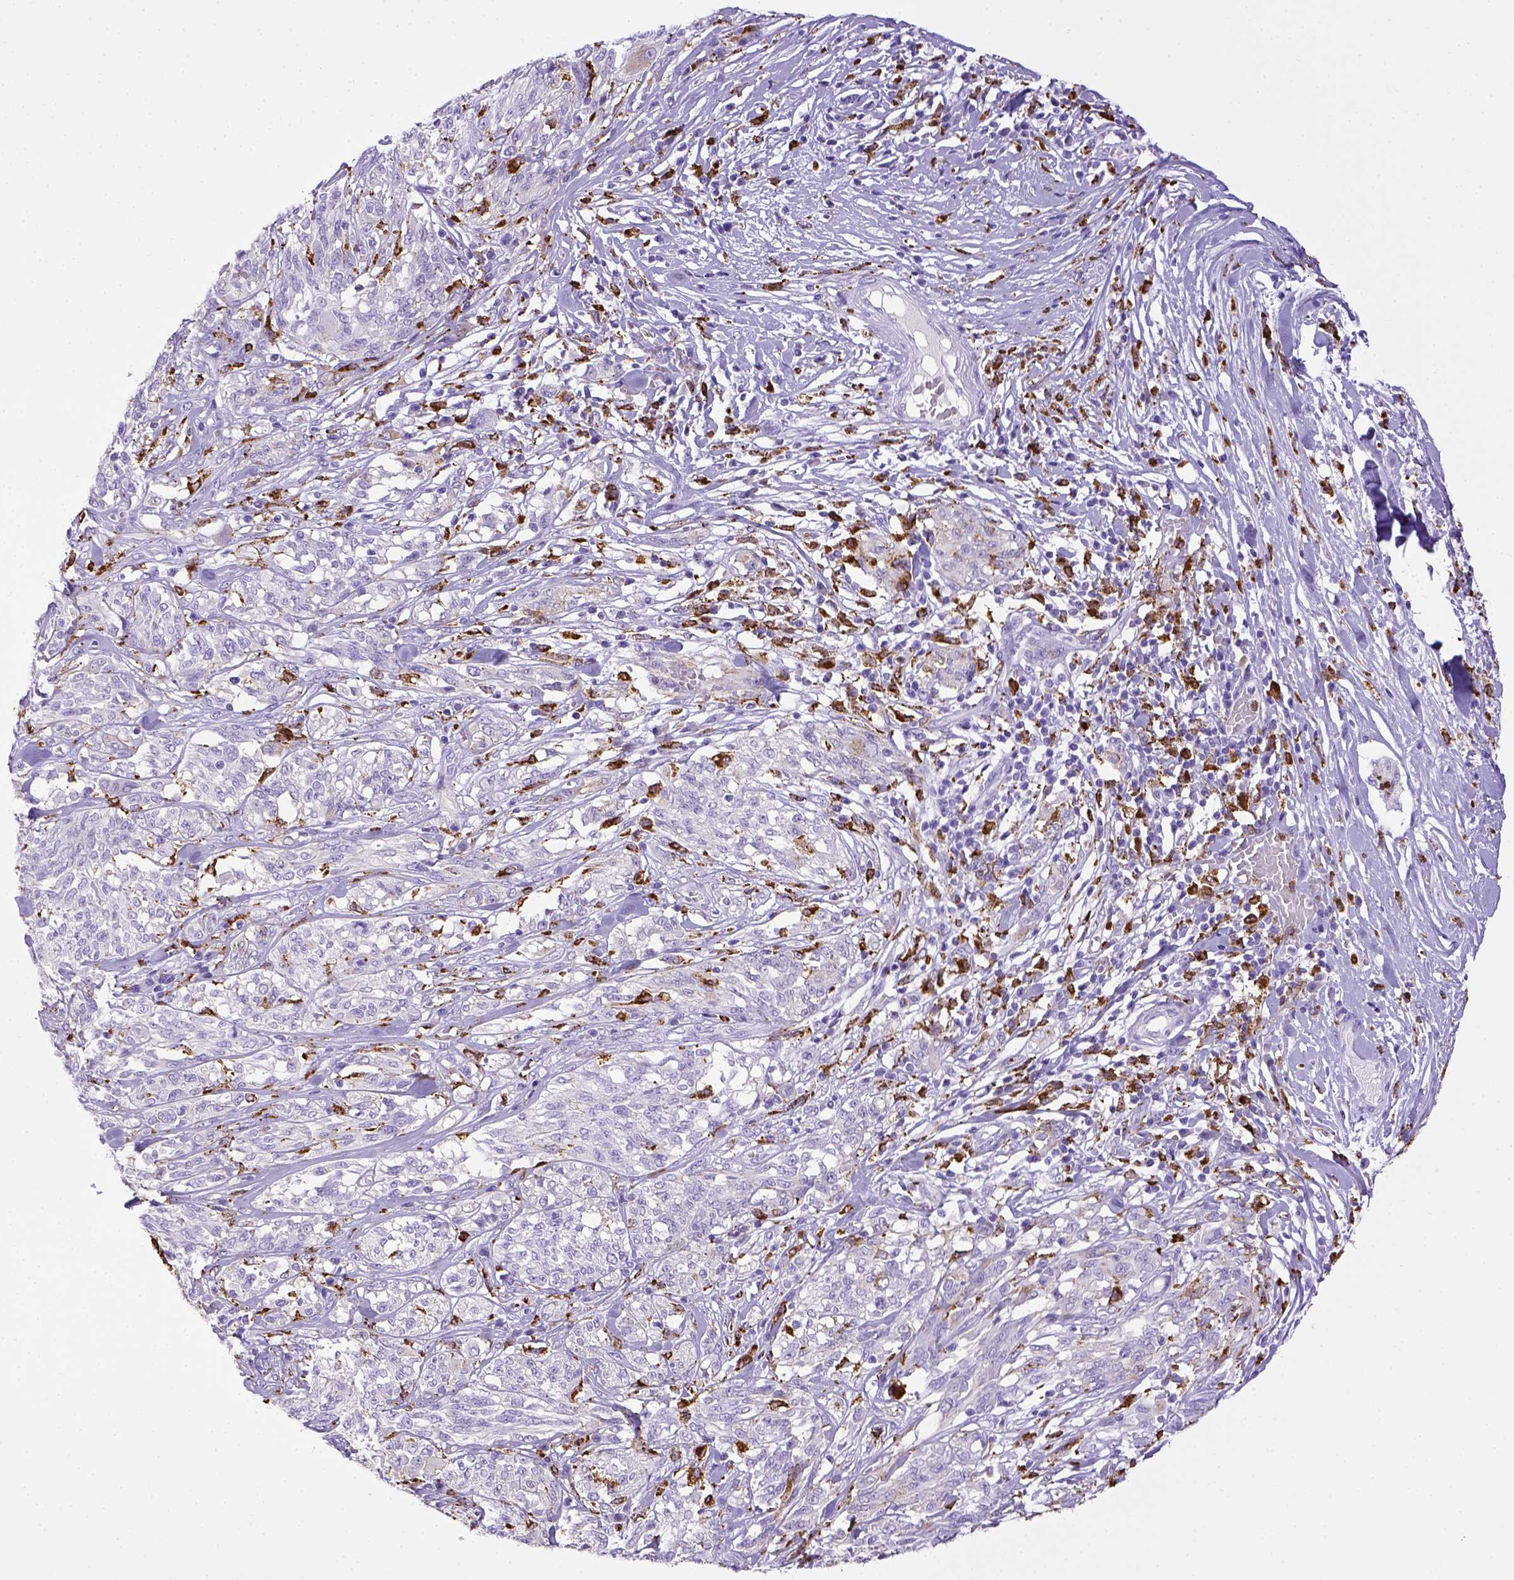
{"staining": {"intensity": "negative", "quantity": "none", "location": "none"}, "tissue": "melanoma", "cell_type": "Tumor cells", "image_type": "cancer", "snomed": [{"axis": "morphology", "description": "Malignant melanoma, NOS"}, {"axis": "topography", "description": "Skin"}], "caption": "This photomicrograph is of melanoma stained with immunohistochemistry (IHC) to label a protein in brown with the nuclei are counter-stained blue. There is no staining in tumor cells.", "gene": "CD68", "patient": {"sex": "female", "age": 91}}